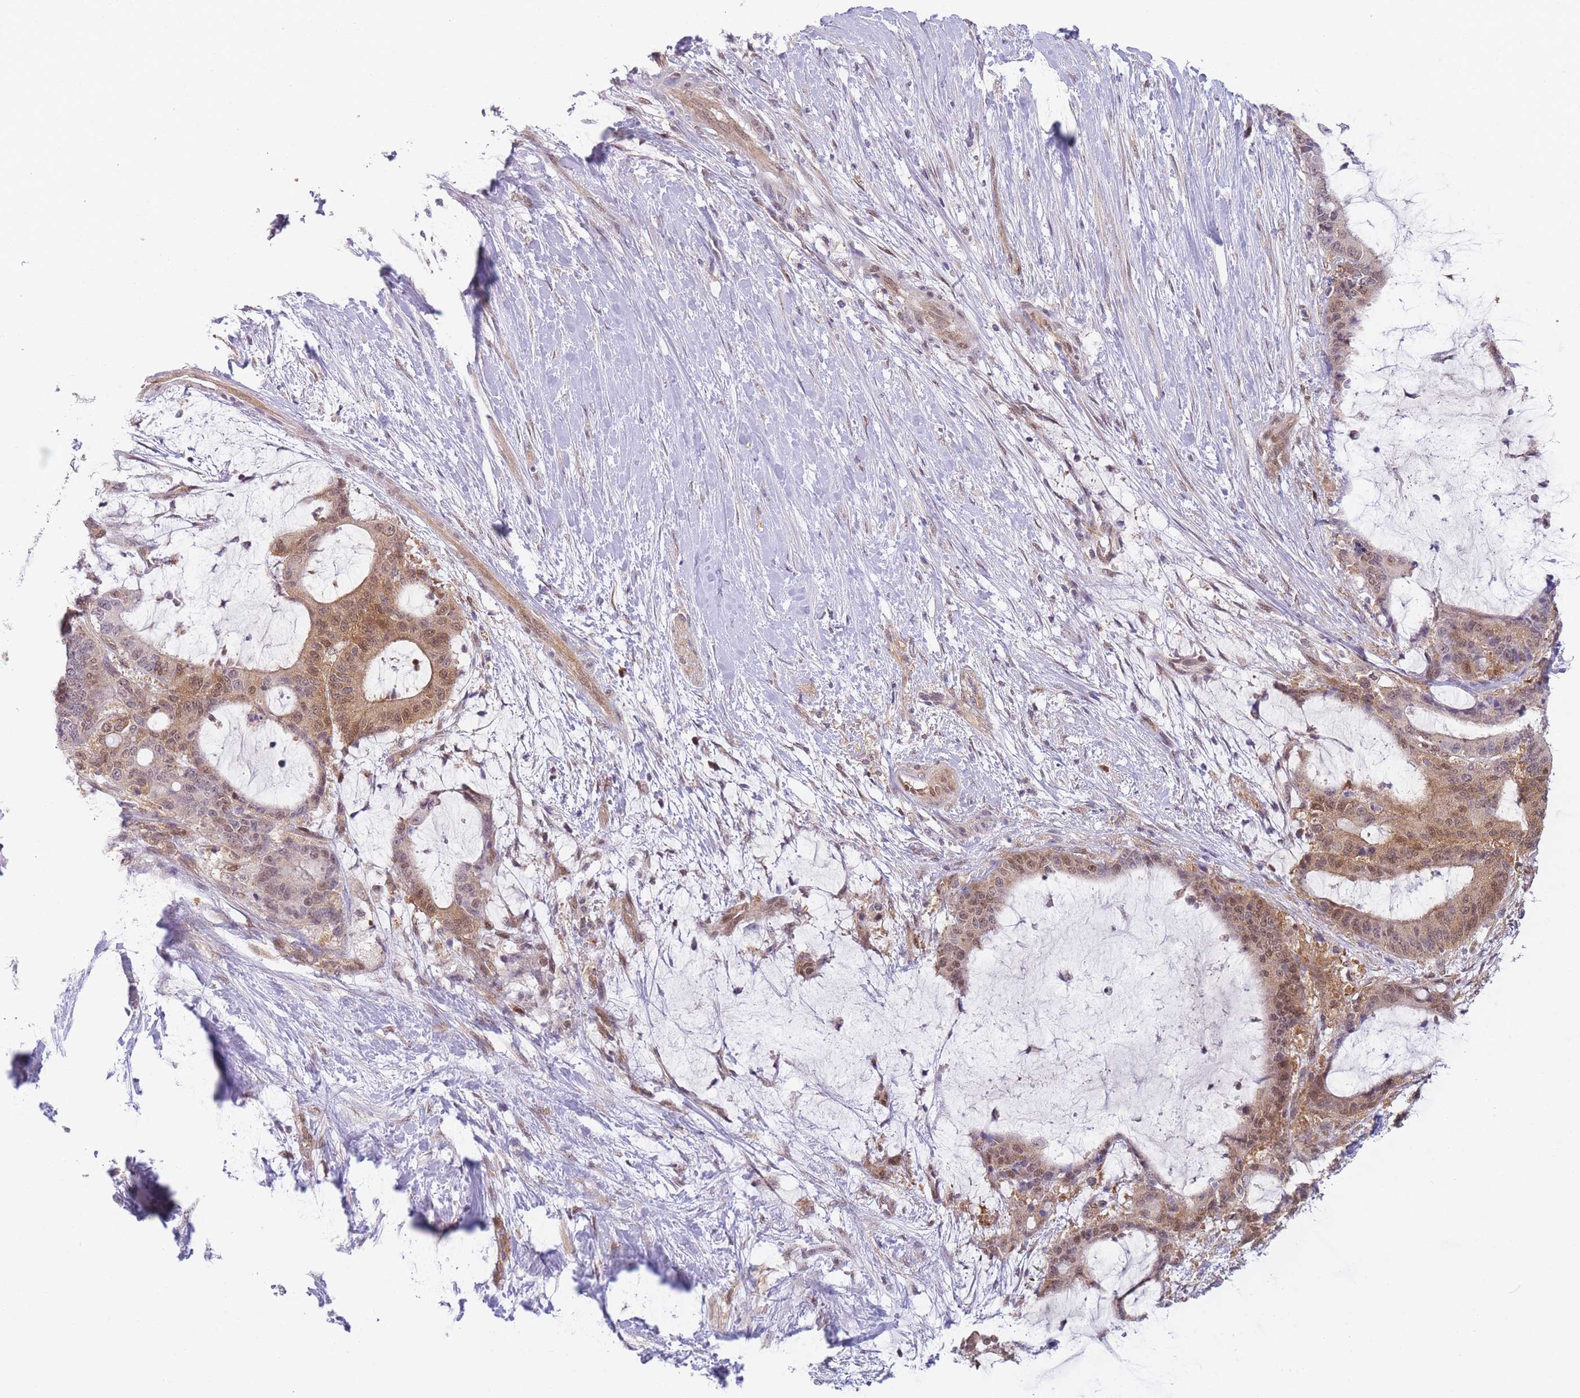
{"staining": {"intensity": "moderate", "quantity": ">75%", "location": "cytoplasmic/membranous,nuclear"}, "tissue": "liver cancer", "cell_type": "Tumor cells", "image_type": "cancer", "snomed": [{"axis": "morphology", "description": "Normal tissue, NOS"}, {"axis": "morphology", "description": "Cholangiocarcinoma"}, {"axis": "topography", "description": "Liver"}, {"axis": "topography", "description": "Peripheral nerve tissue"}], "caption": "A brown stain labels moderate cytoplasmic/membranous and nuclear positivity of a protein in liver cancer (cholangiocarcinoma) tumor cells.", "gene": "MRI1", "patient": {"sex": "female", "age": 73}}